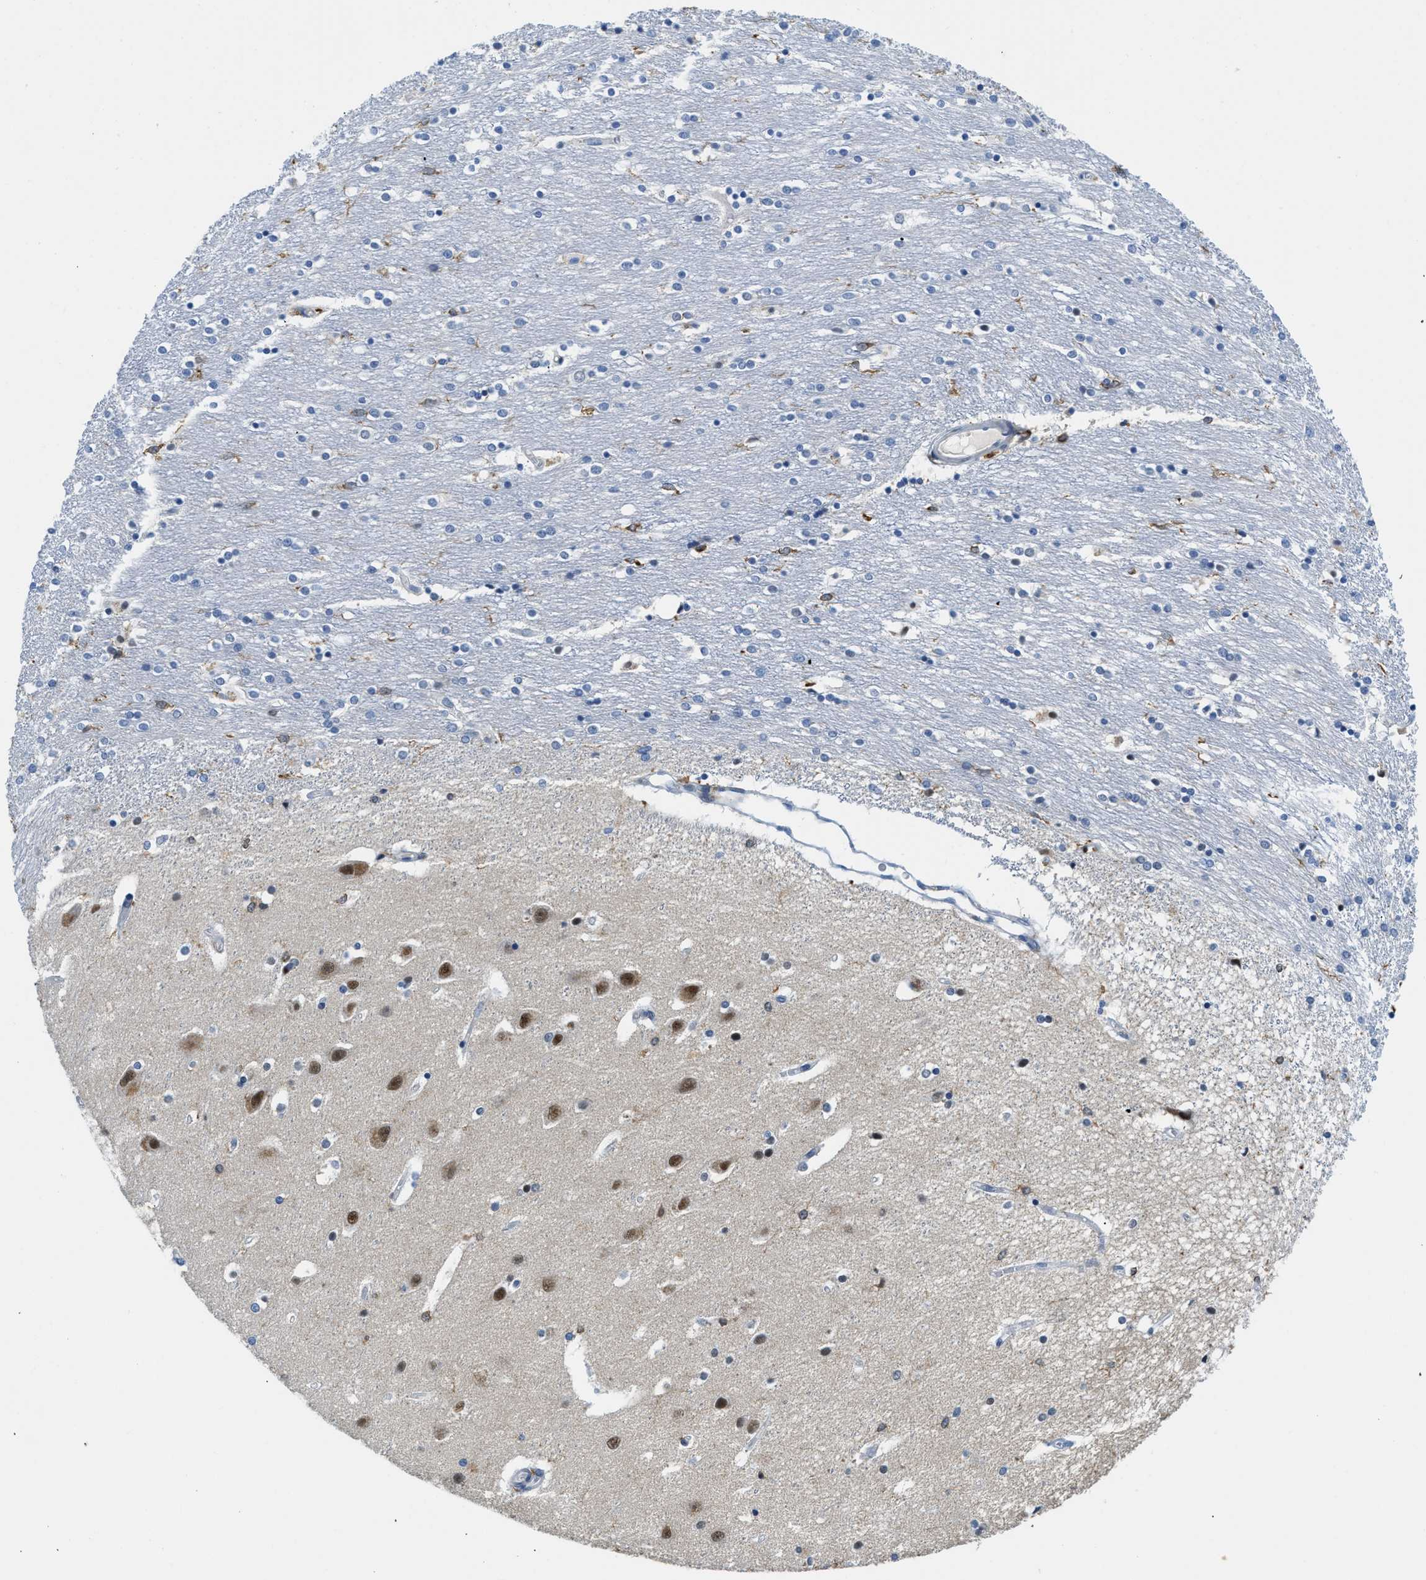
{"staining": {"intensity": "moderate", "quantity": "<25%", "location": "cytoplasmic/membranous"}, "tissue": "caudate", "cell_type": "Glial cells", "image_type": "normal", "snomed": [{"axis": "morphology", "description": "Normal tissue, NOS"}, {"axis": "topography", "description": "Lateral ventricle wall"}], "caption": "Caudate stained with immunohistochemistry exhibits moderate cytoplasmic/membranous expression in about <25% of glial cells.", "gene": "FAM151A", "patient": {"sex": "female", "age": 54}}